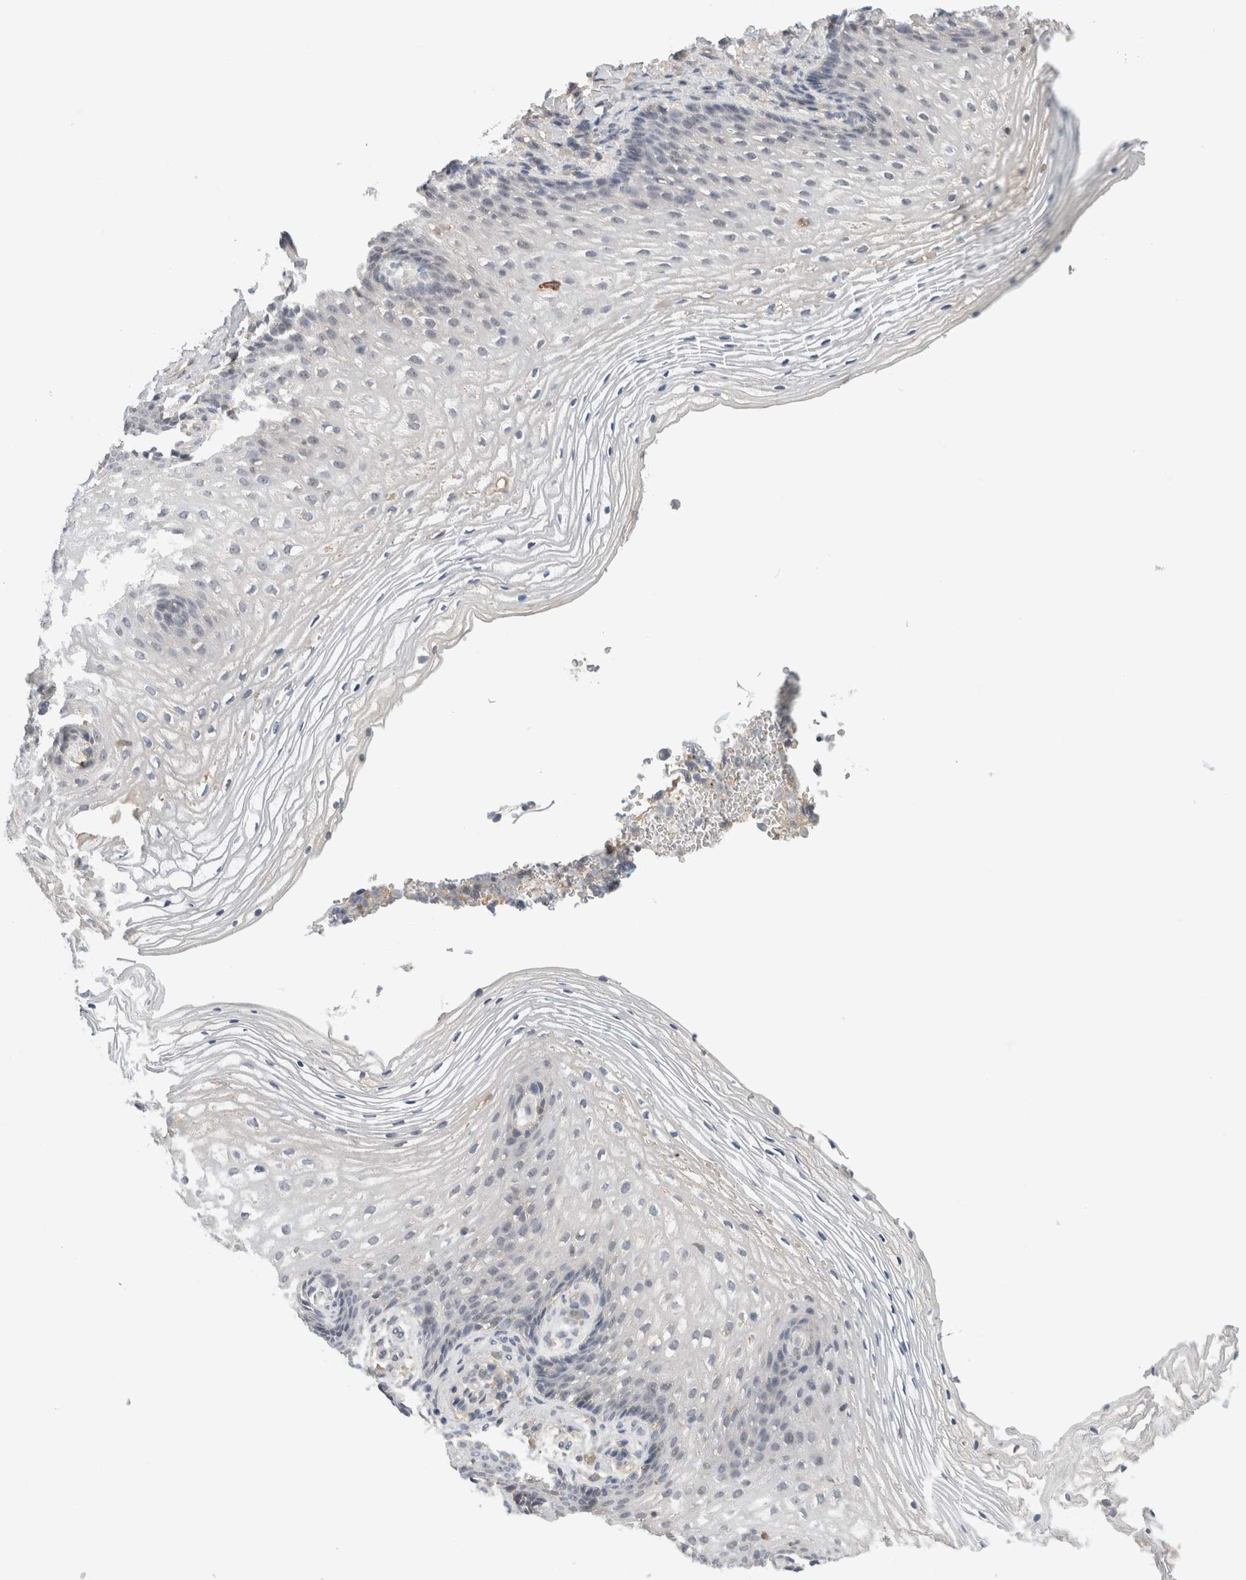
{"staining": {"intensity": "negative", "quantity": "none", "location": "none"}, "tissue": "vagina", "cell_type": "Squamous epithelial cells", "image_type": "normal", "snomed": [{"axis": "morphology", "description": "Normal tissue, NOS"}, {"axis": "topography", "description": "Vagina"}], "caption": "Vagina was stained to show a protein in brown. There is no significant expression in squamous epithelial cells. (Brightfield microscopy of DAB immunohistochemistry at high magnification).", "gene": "HCN3", "patient": {"sex": "female", "age": 60}}